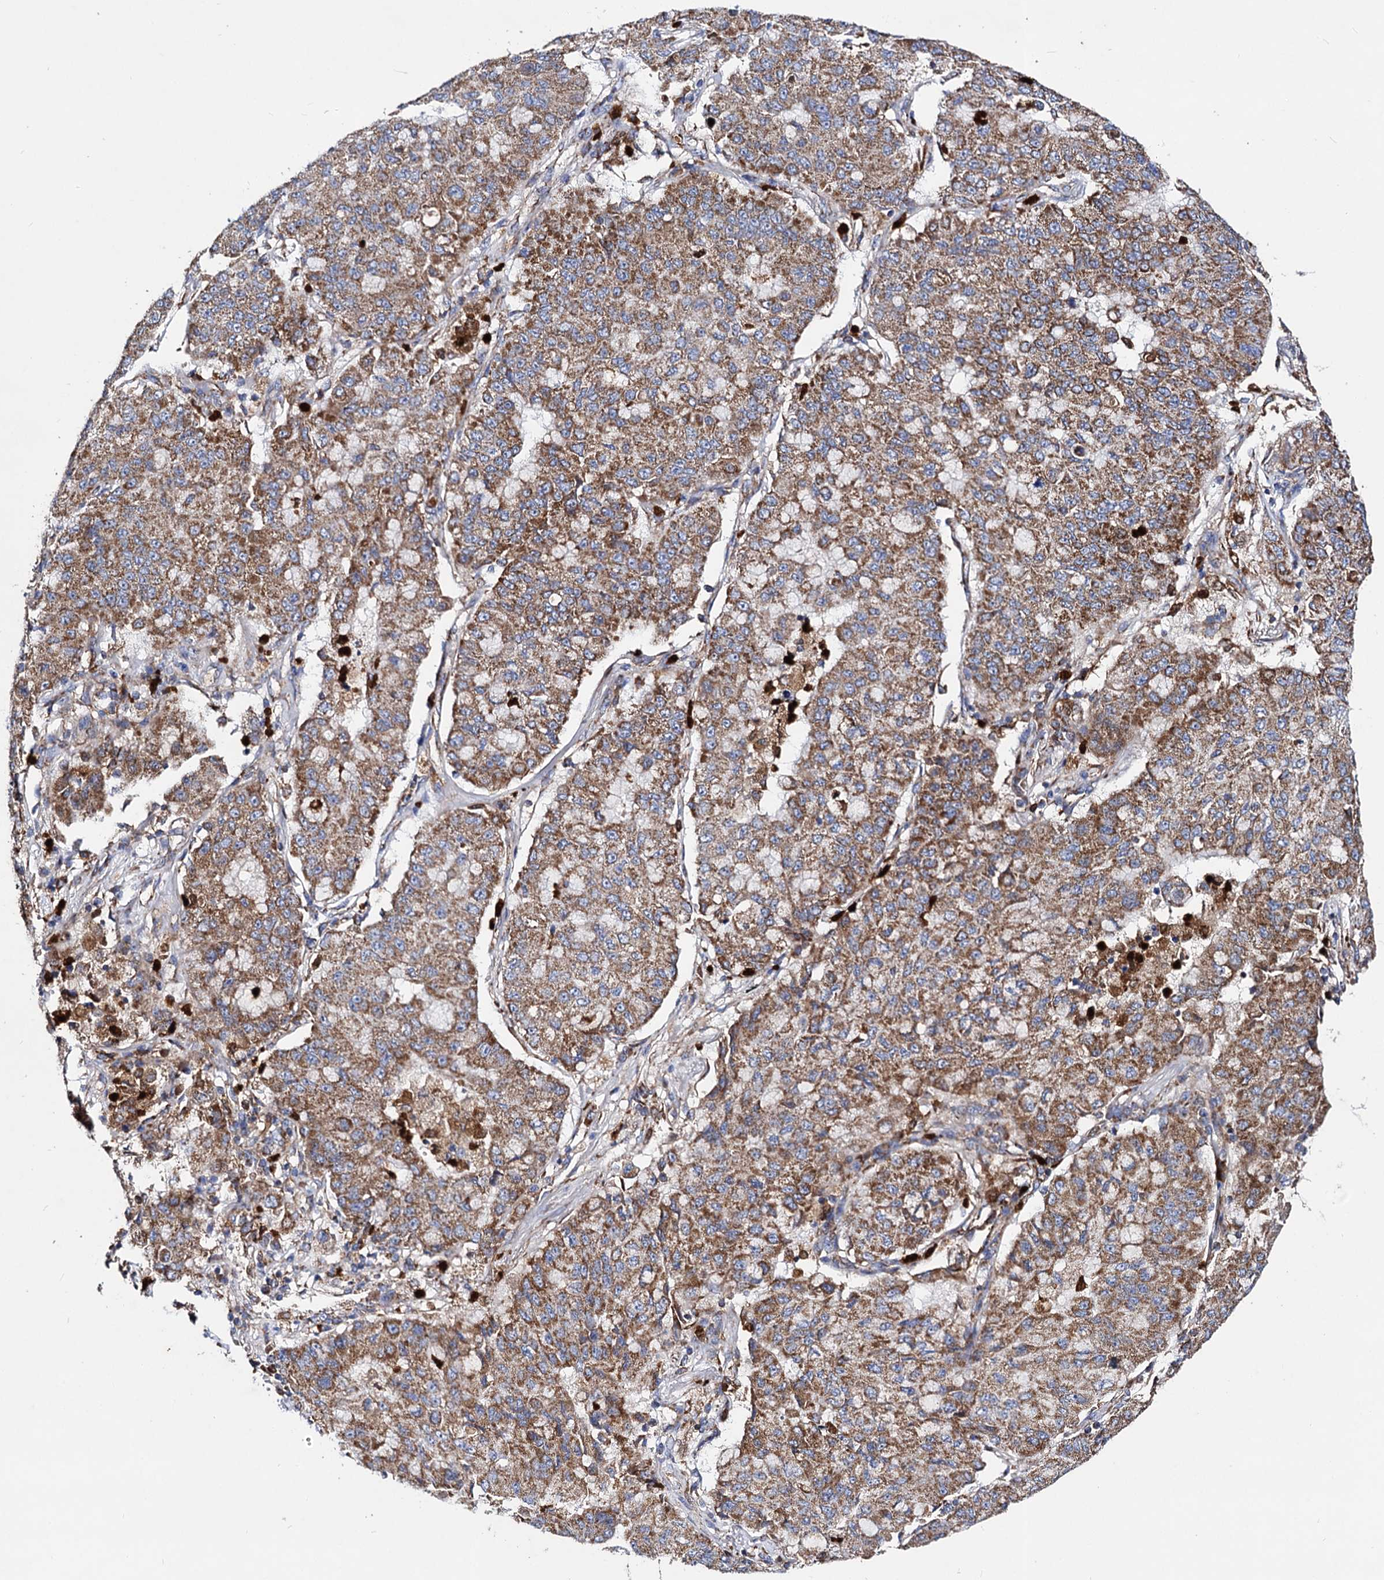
{"staining": {"intensity": "moderate", "quantity": ">75%", "location": "cytoplasmic/membranous"}, "tissue": "lung cancer", "cell_type": "Tumor cells", "image_type": "cancer", "snomed": [{"axis": "morphology", "description": "Squamous cell carcinoma, NOS"}, {"axis": "topography", "description": "Lung"}], "caption": "Immunohistochemical staining of human lung cancer (squamous cell carcinoma) shows medium levels of moderate cytoplasmic/membranous positivity in about >75% of tumor cells.", "gene": "ACAD9", "patient": {"sex": "male", "age": 74}}